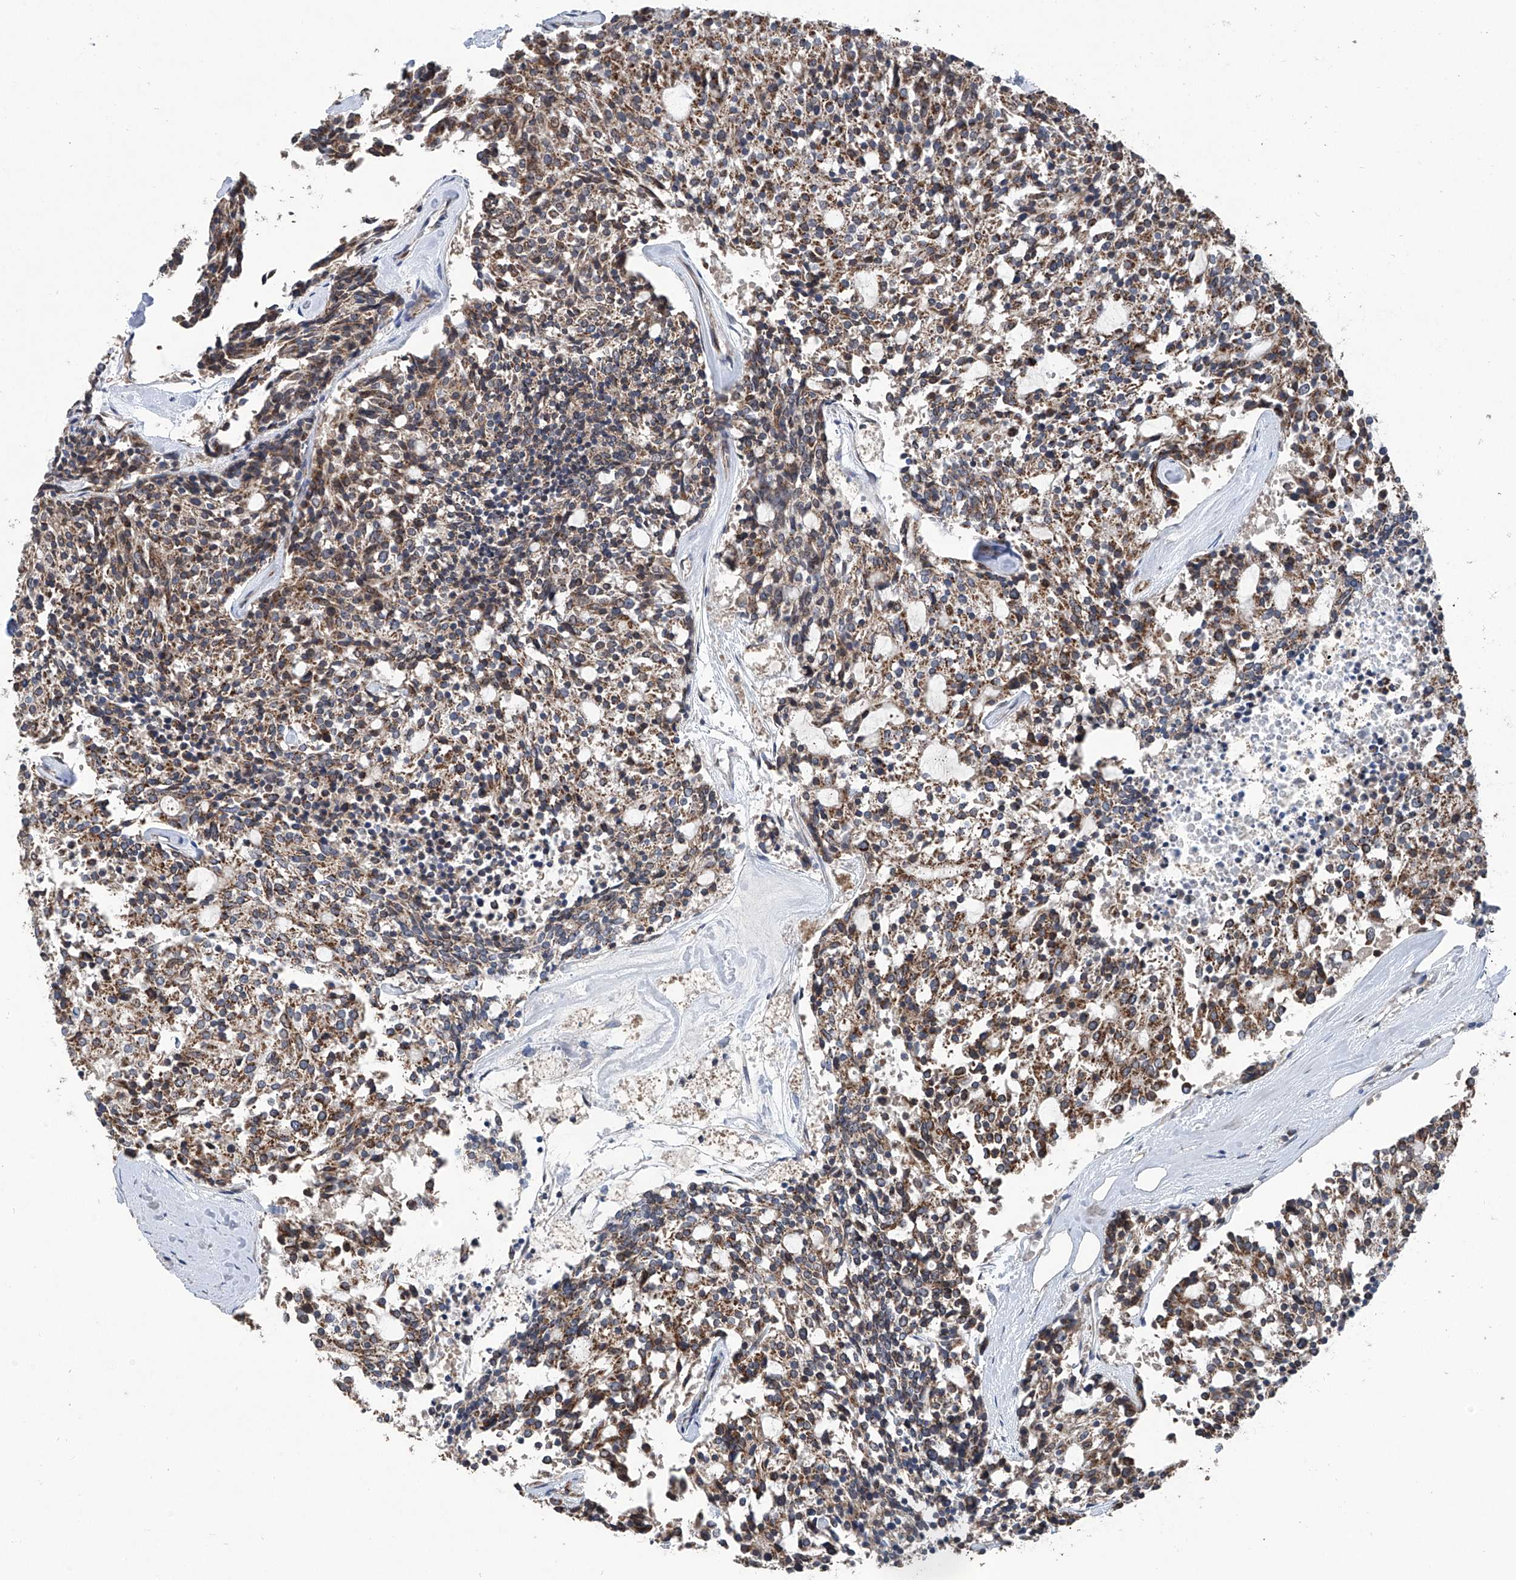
{"staining": {"intensity": "moderate", "quantity": ">75%", "location": "cytoplasmic/membranous"}, "tissue": "carcinoid", "cell_type": "Tumor cells", "image_type": "cancer", "snomed": [{"axis": "morphology", "description": "Carcinoid, malignant, NOS"}, {"axis": "topography", "description": "Pancreas"}], "caption": "Protein expression analysis of human malignant carcinoid reveals moderate cytoplasmic/membranous staining in about >75% of tumor cells. (DAB = brown stain, brightfield microscopy at high magnification).", "gene": "BCKDHB", "patient": {"sex": "female", "age": 54}}